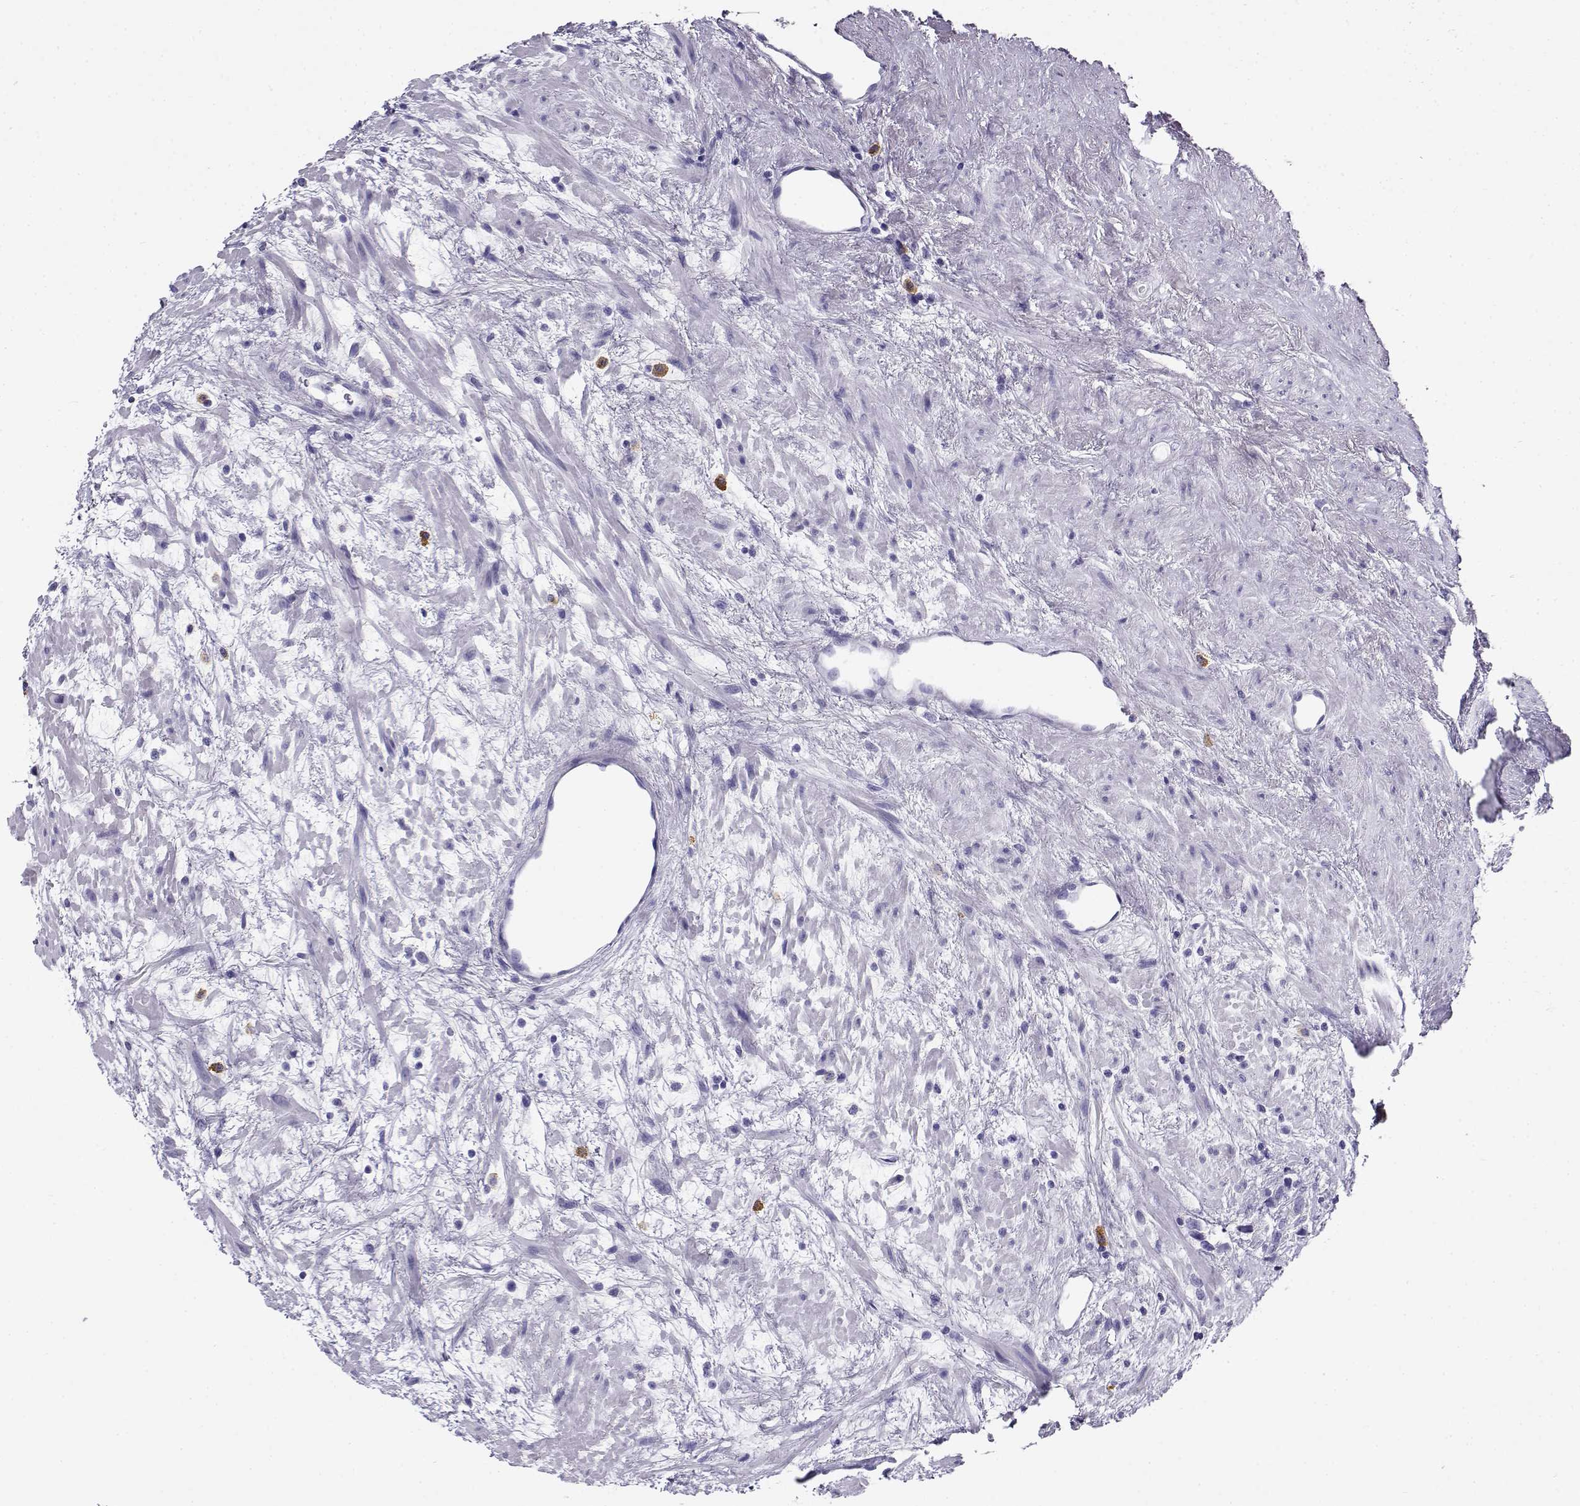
{"staining": {"intensity": "negative", "quantity": "none", "location": "none"}, "tissue": "prostate cancer", "cell_type": "Tumor cells", "image_type": "cancer", "snomed": [{"axis": "morphology", "description": "Adenocarcinoma, NOS"}, {"axis": "topography", "description": "Prostate and seminal vesicle, NOS"}], "caption": "Image shows no protein expression in tumor cells of prostate adenocarcinoma tissue. (Stains: DAB (3,3'-diaminobenzidine) IHC with hematoxylin counter stain, Microscopy: brightfield microscopy at high magnification).", "gene": "CABS1", "patient": {"sex": "male", "age": 63}}